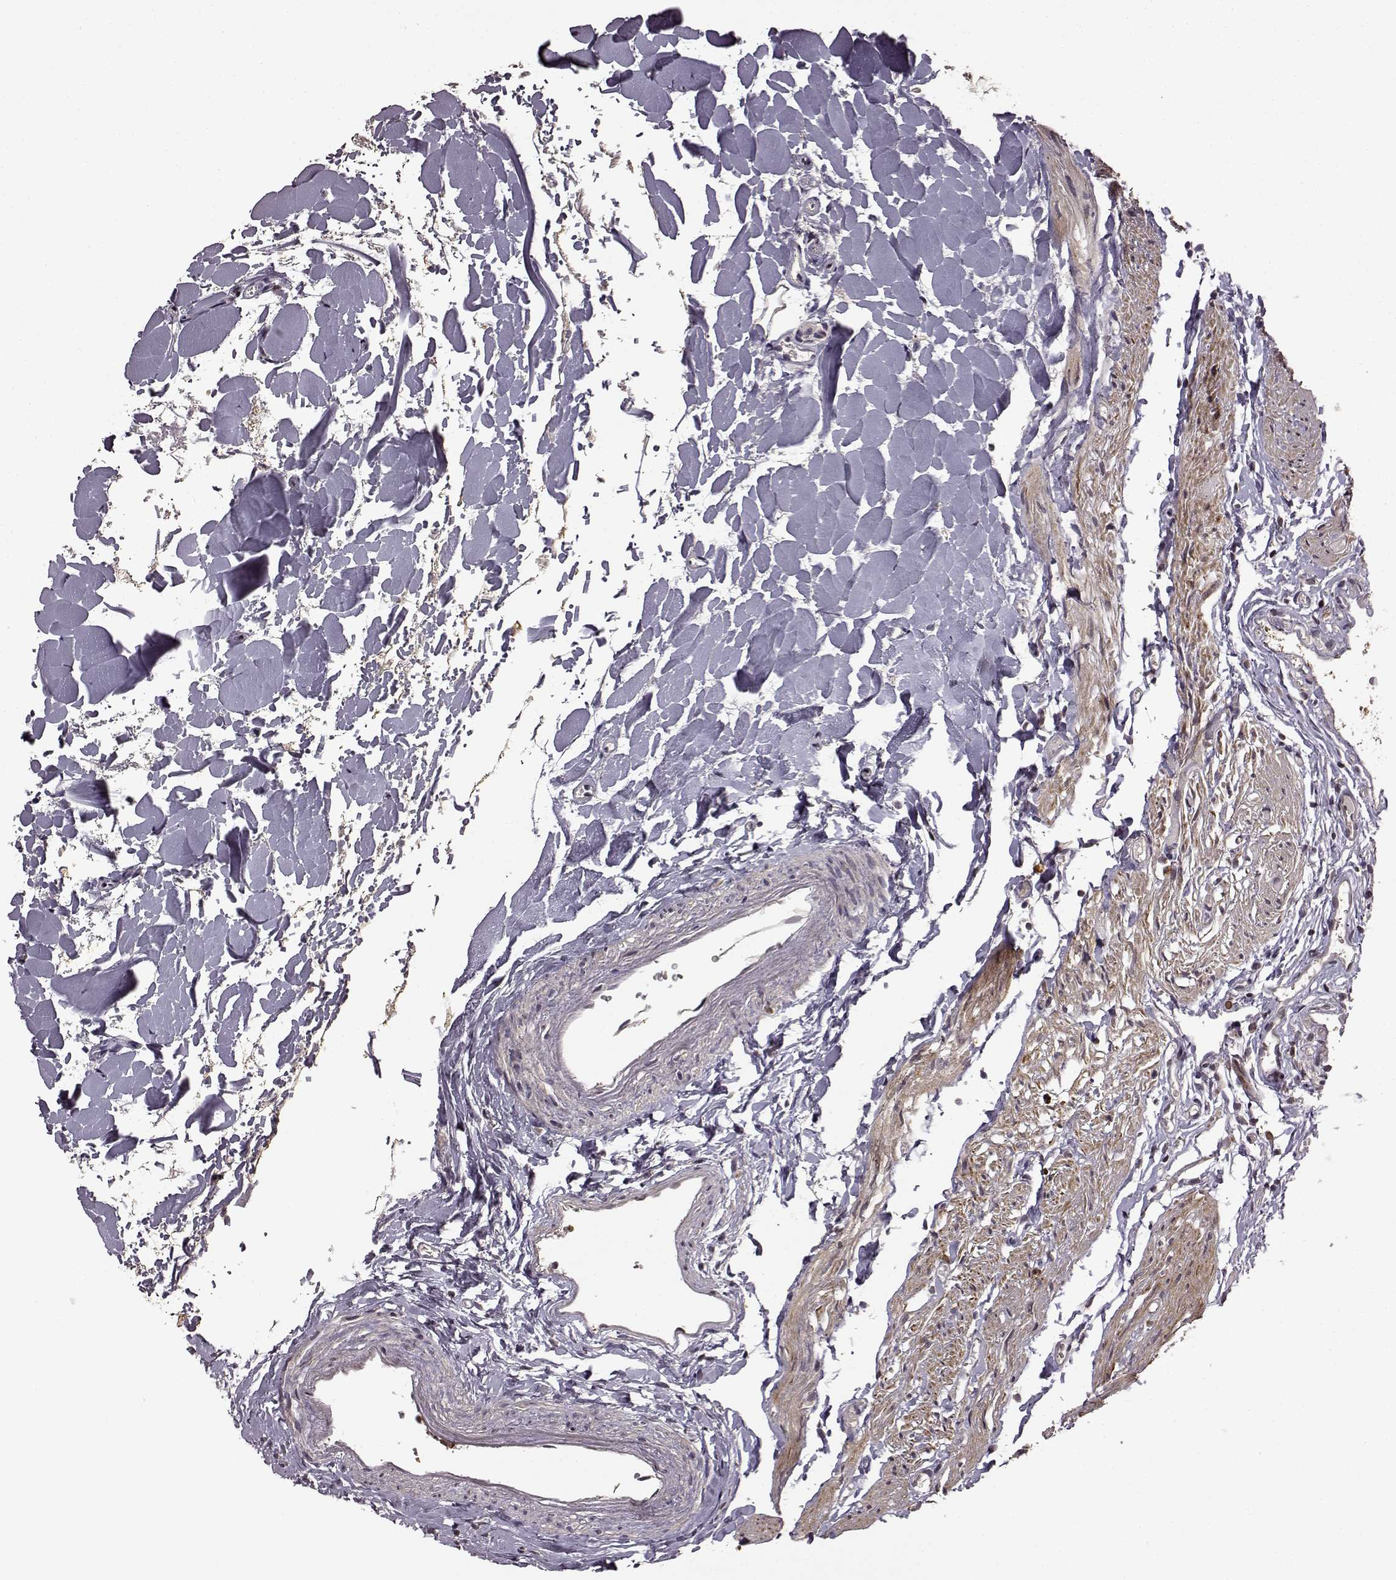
{"staining": {"intensity": "strong", "quantity": "25%-75%", "location": "cytoplasmic/membranous"}, "tissue": "gallbladder", "cell_type": "Glandular cells", "image_type": "normal", "snomed": [{"axis": "morphology", "description": "Normal tissue, NOS"}, {"axis": "topography", "description": "Gallbladder"}], "caption": "Protein staining of unremarkable gallbladder shows strong cytoplasmic/membranous positivity in about 25%-75% of glandular cells. The staining was performed using DAB (3,3'-diaminobenzidine), with brown indicating positive protein expression. Nuclei are stained blue with hematoxylin.", "gene": "TRMU", "patient": {"sex": "female", "age": 47}}